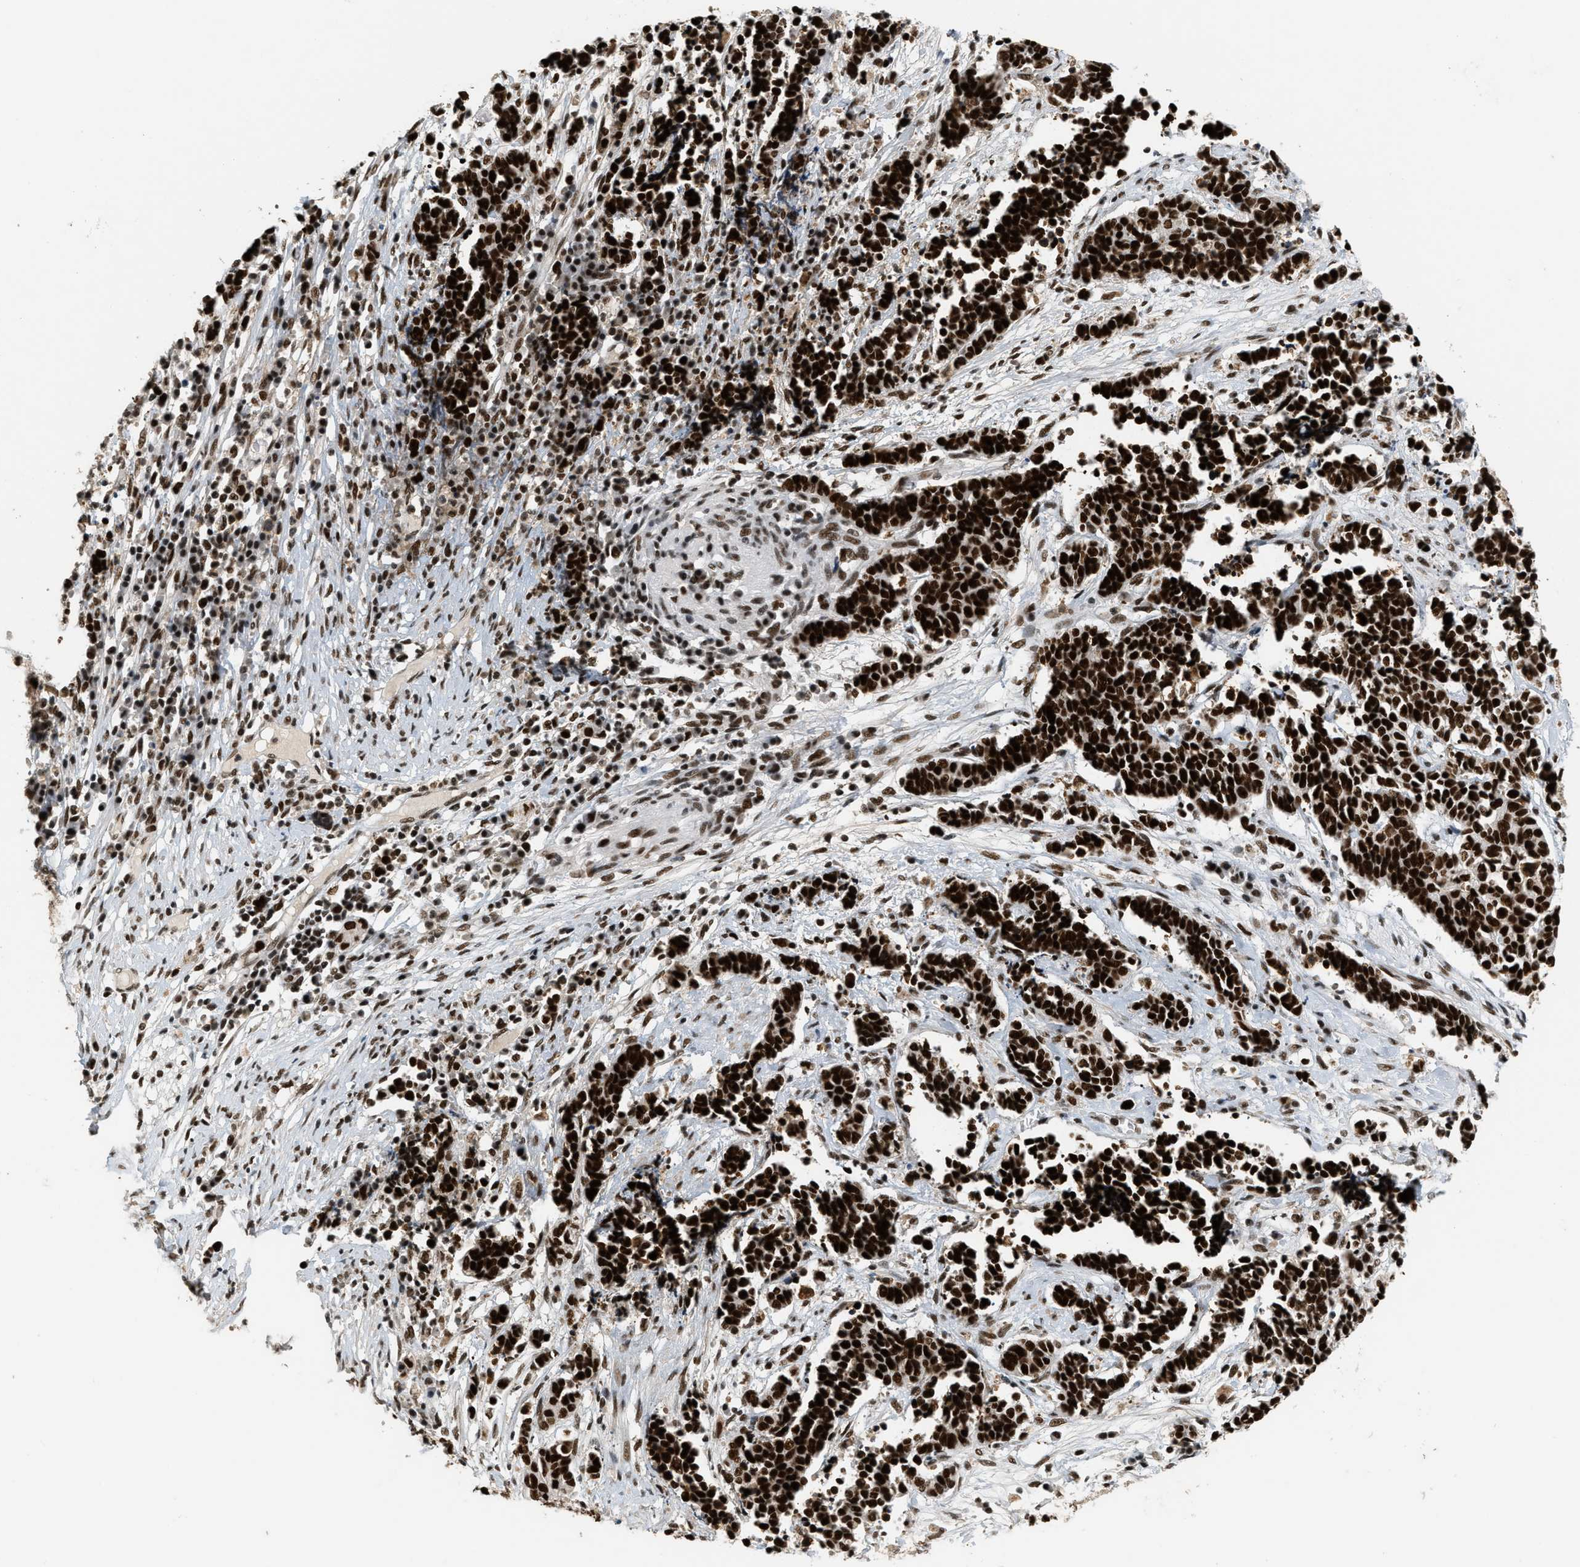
{"staining": {"intensity": "strong", "quantity": ">75%", "location": "nuclear"}, "tissue": "cervical cancer", "cell_type": "Tumor cells", "image_type": "cancer", "snomed": [{"axis": "morphology", "description": "Squamous cell carcinoma, NOS"}, {"axis": "topography", "description": "Cervix"}], "caption": "Immunohistochemical staining of cervical squamous cell carcinoma shows high levels of strong nuclear expression in approximately >75% of tumor cells. (DAB (3,3'-diaminobenzidine) IHC with brightfield microscopy, high magnification).", "gene": "SMARCB1", "patient": {"sex": "female", "age": 35}}